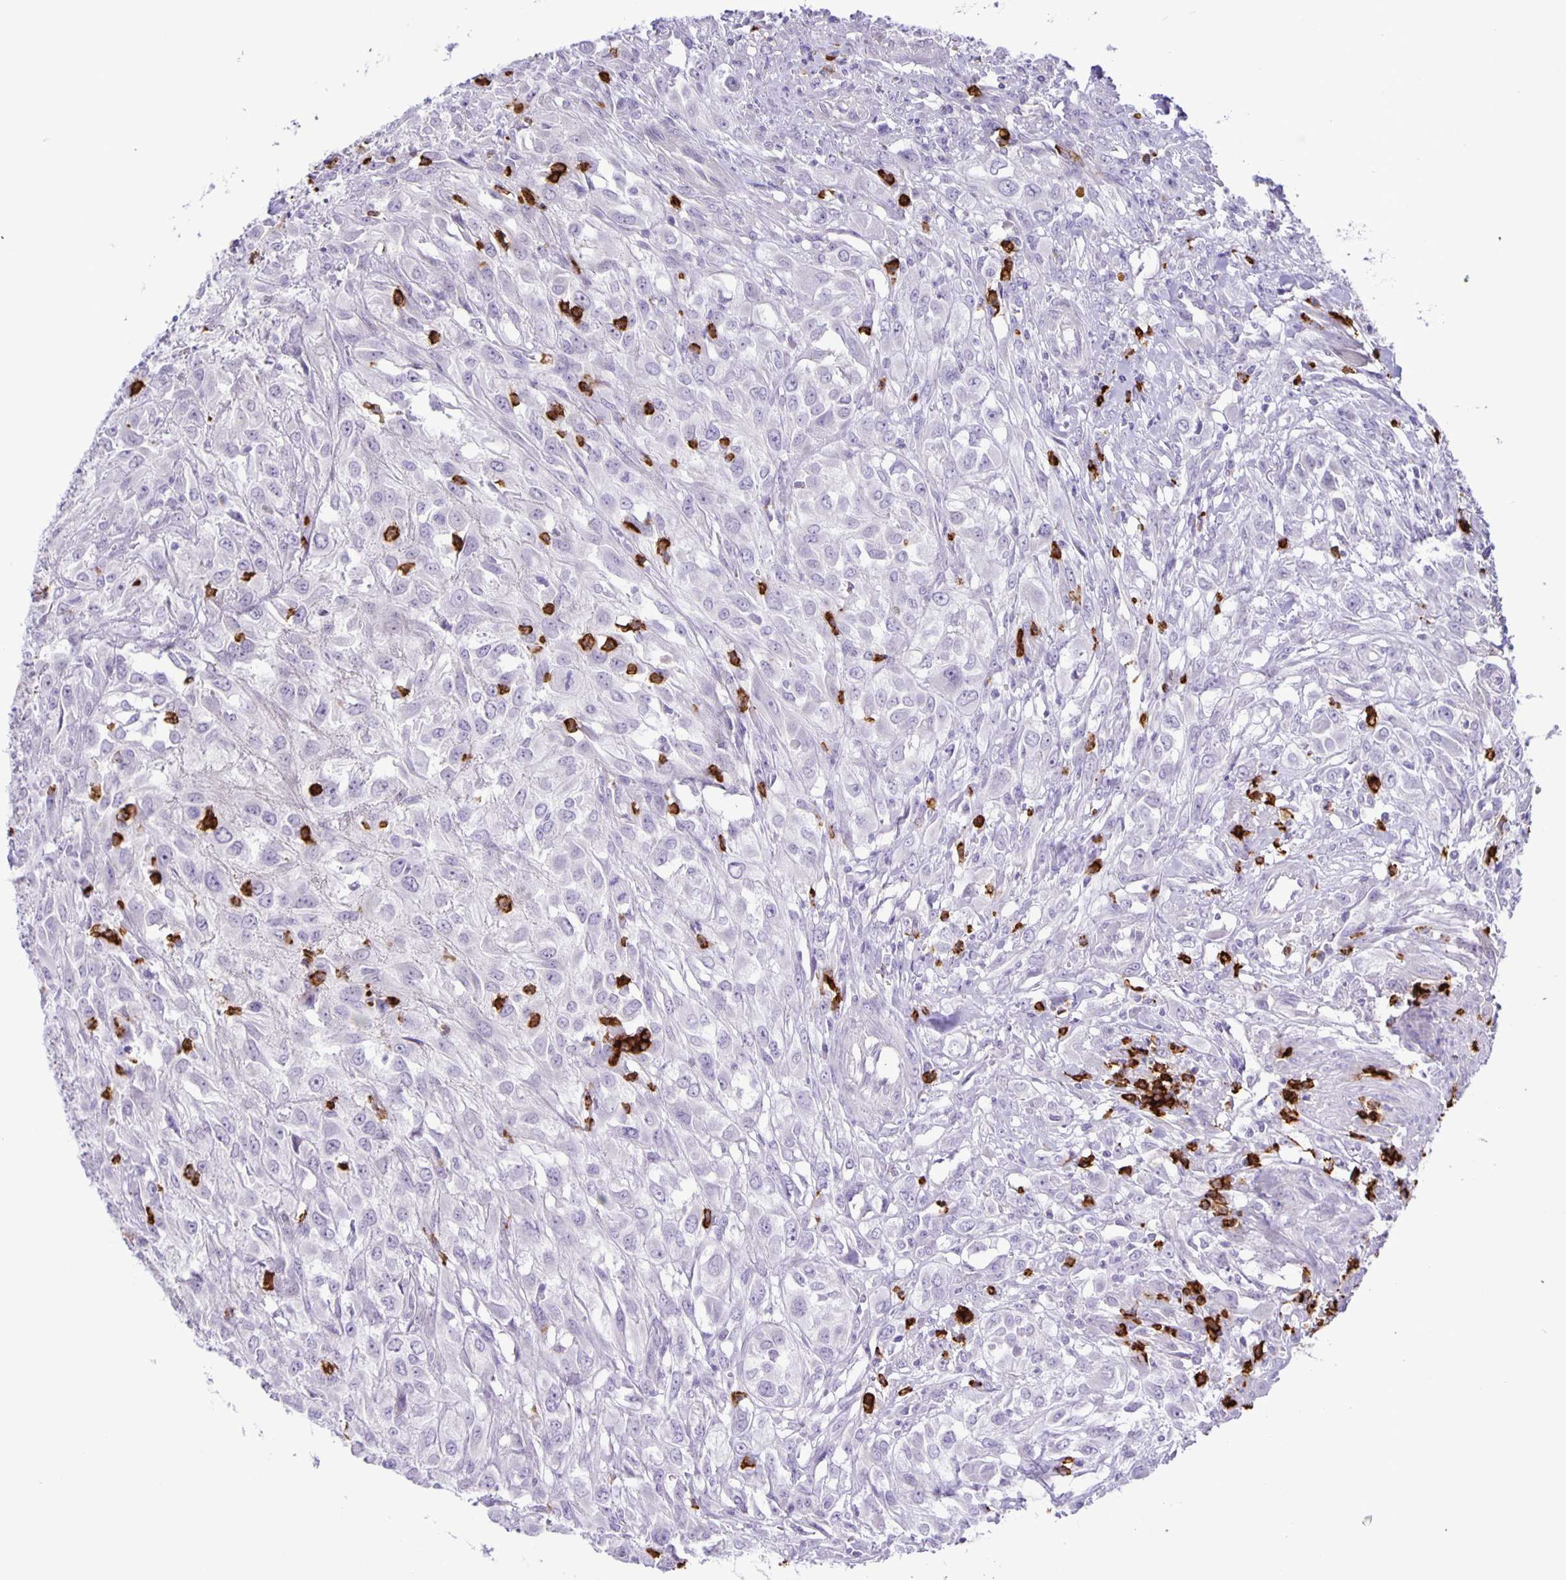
{"staining": {"intensity": "negative", "quantity": "none", "location": "none"}, "tissue": "urothelial cancer", "cell_type": "Tumor cells", "image_type": "cancer", "snomed": [{"axis": "morphology", "description": "Urothelial carcinoma, High grade"}, {"axis": "topography", "description": "Urinary bladder"}], "caption": "Tumor cells show no significant positivity in urothelial cancer. The staining was performed using DAB (3,3'-diaminobenzidine) to visualize the protein expression in brown, while the nuclei were stained in blue with hematoxylin (Magnification: 20x).", "gene": "ADCK1", "patient": {"sex": "male", "age": 67}}